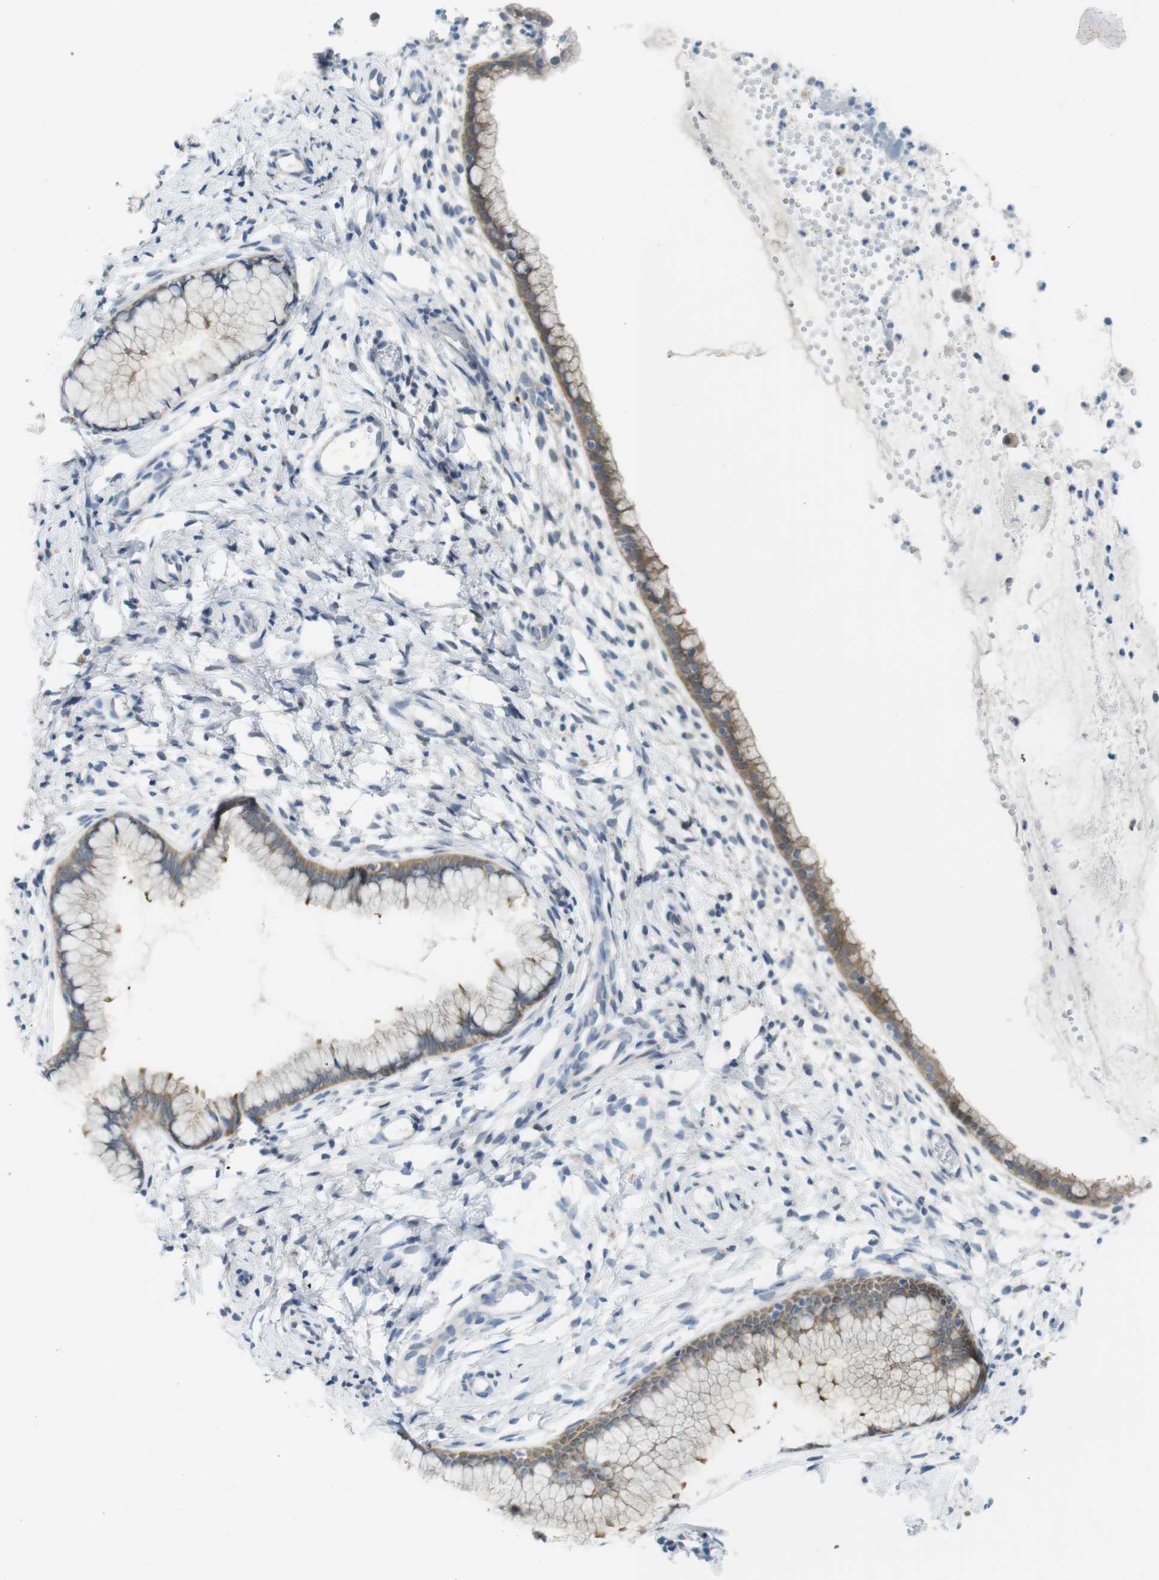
{"staining": {"intensity": "moderate", "quantity": ">75%", "location": "cytoplasmic/membranous"}, "tissue": "cervix", "cell_type": "Glandular cells", "image_type": "normal", "snomed": [{"axis": "morphology", "description": "Normal tissue, NOS"}, {"axis": "topography", "description": "Cervix"}], "caption": "This micrograph exhibits immunohistochemistry (IHC) staining of unremarkable human cervix, with medium moderate cytoplasmic/membranous staining in about >75% of glandular cells.", "gene": "CASP2", "patient": {"sex": "female", "age": 65}}